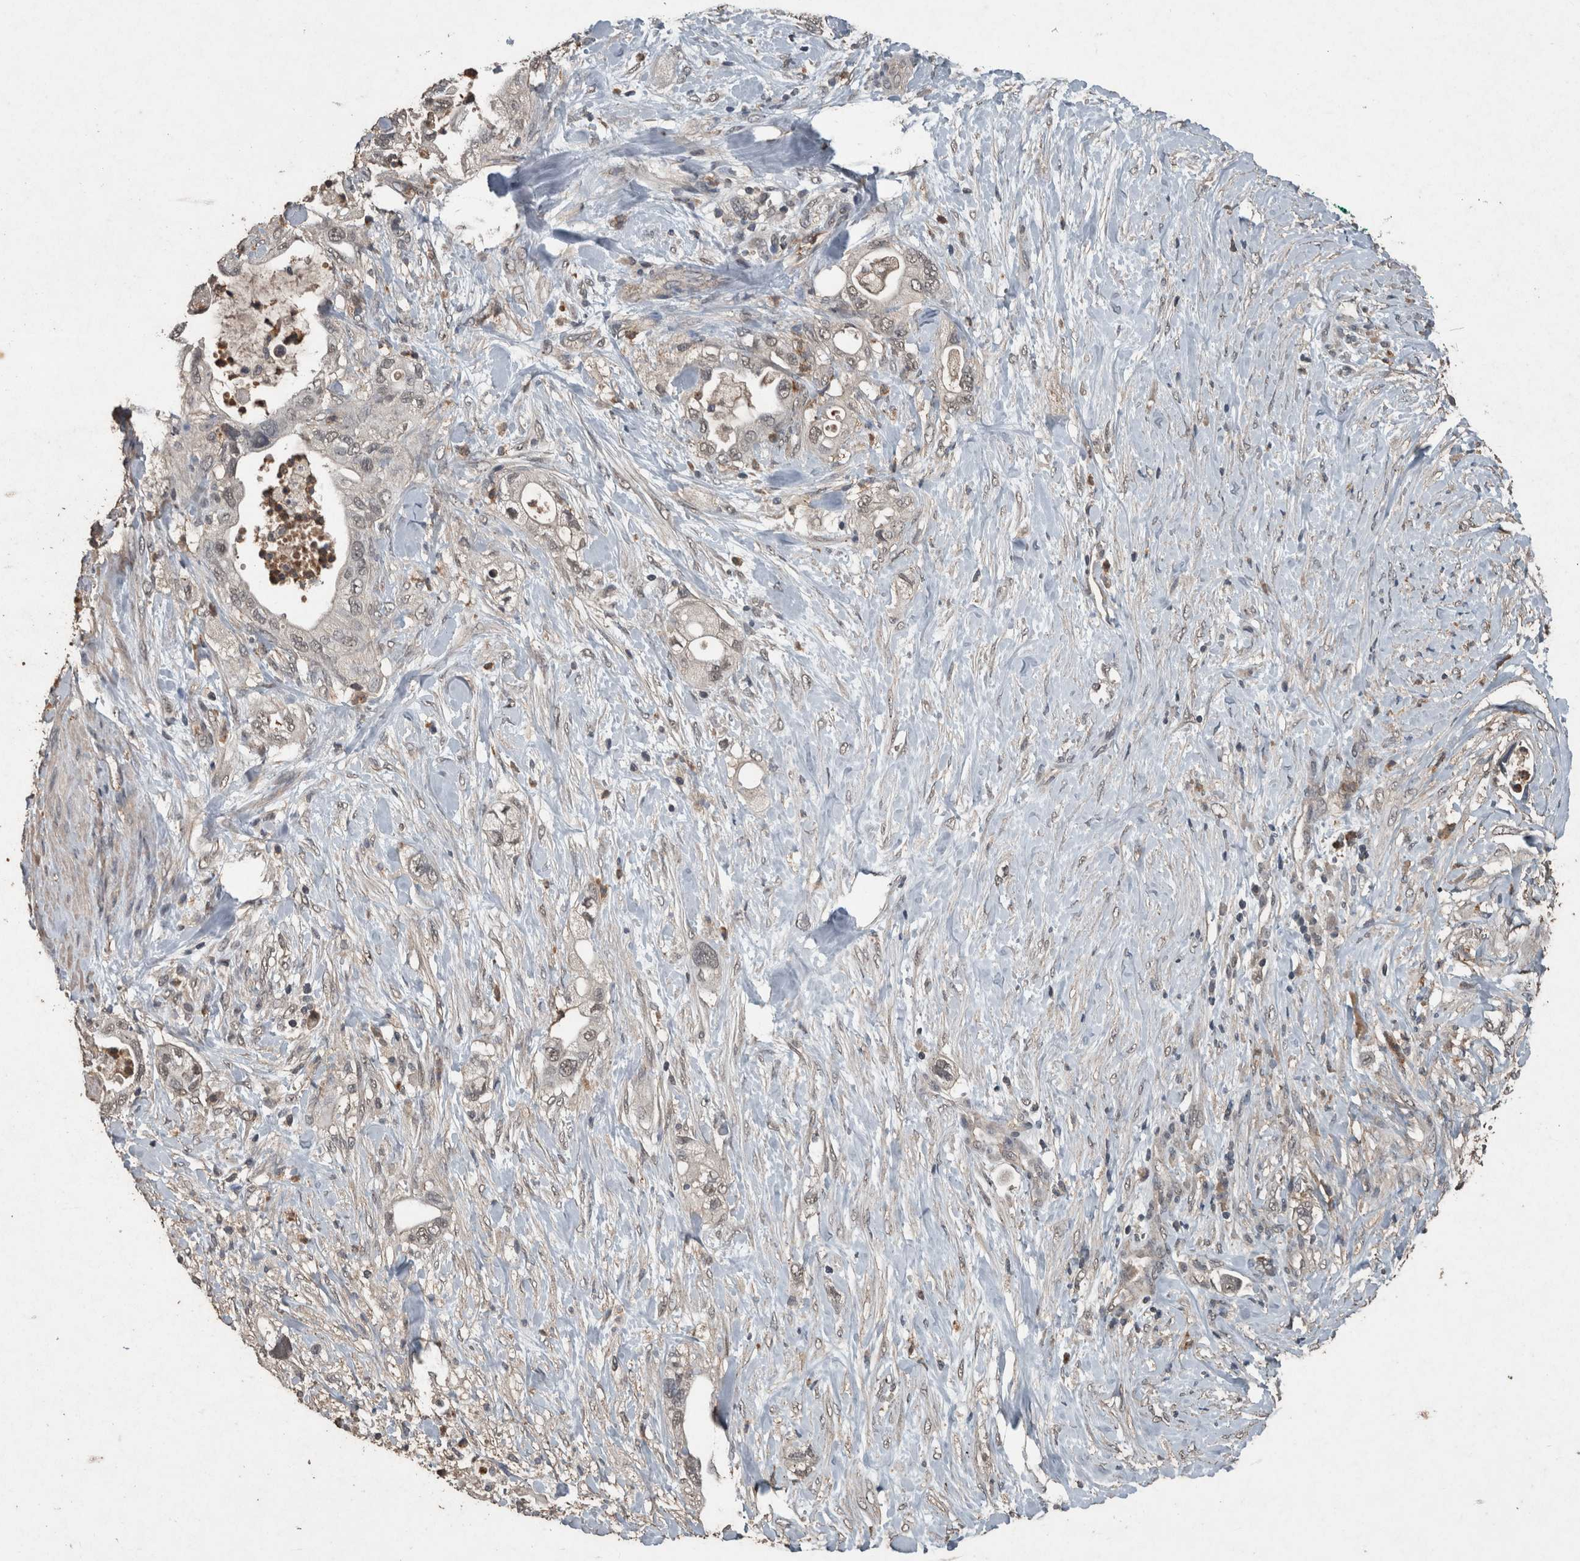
{"staining": {"intensity": "weak", "quantity": ">75%", "location": "nuclear"}, "tissue": "pancreatic cancer", "cell_type": "Tumor cells", "image_type": "cancer", "snomed": [{"axis": "morphology", "description": "Adenocarcinoma, NOS"}, {"axis": "topography", "description": "Pancreas"}], "caption": "This photomicrograph reveals IHC staining of pancreatic adenocarcinoma, with low weak nuclear expression in about >75% of tumor cells.", "gene": "FGFRL1", "patient": {"sex": "male", "age": 53}}